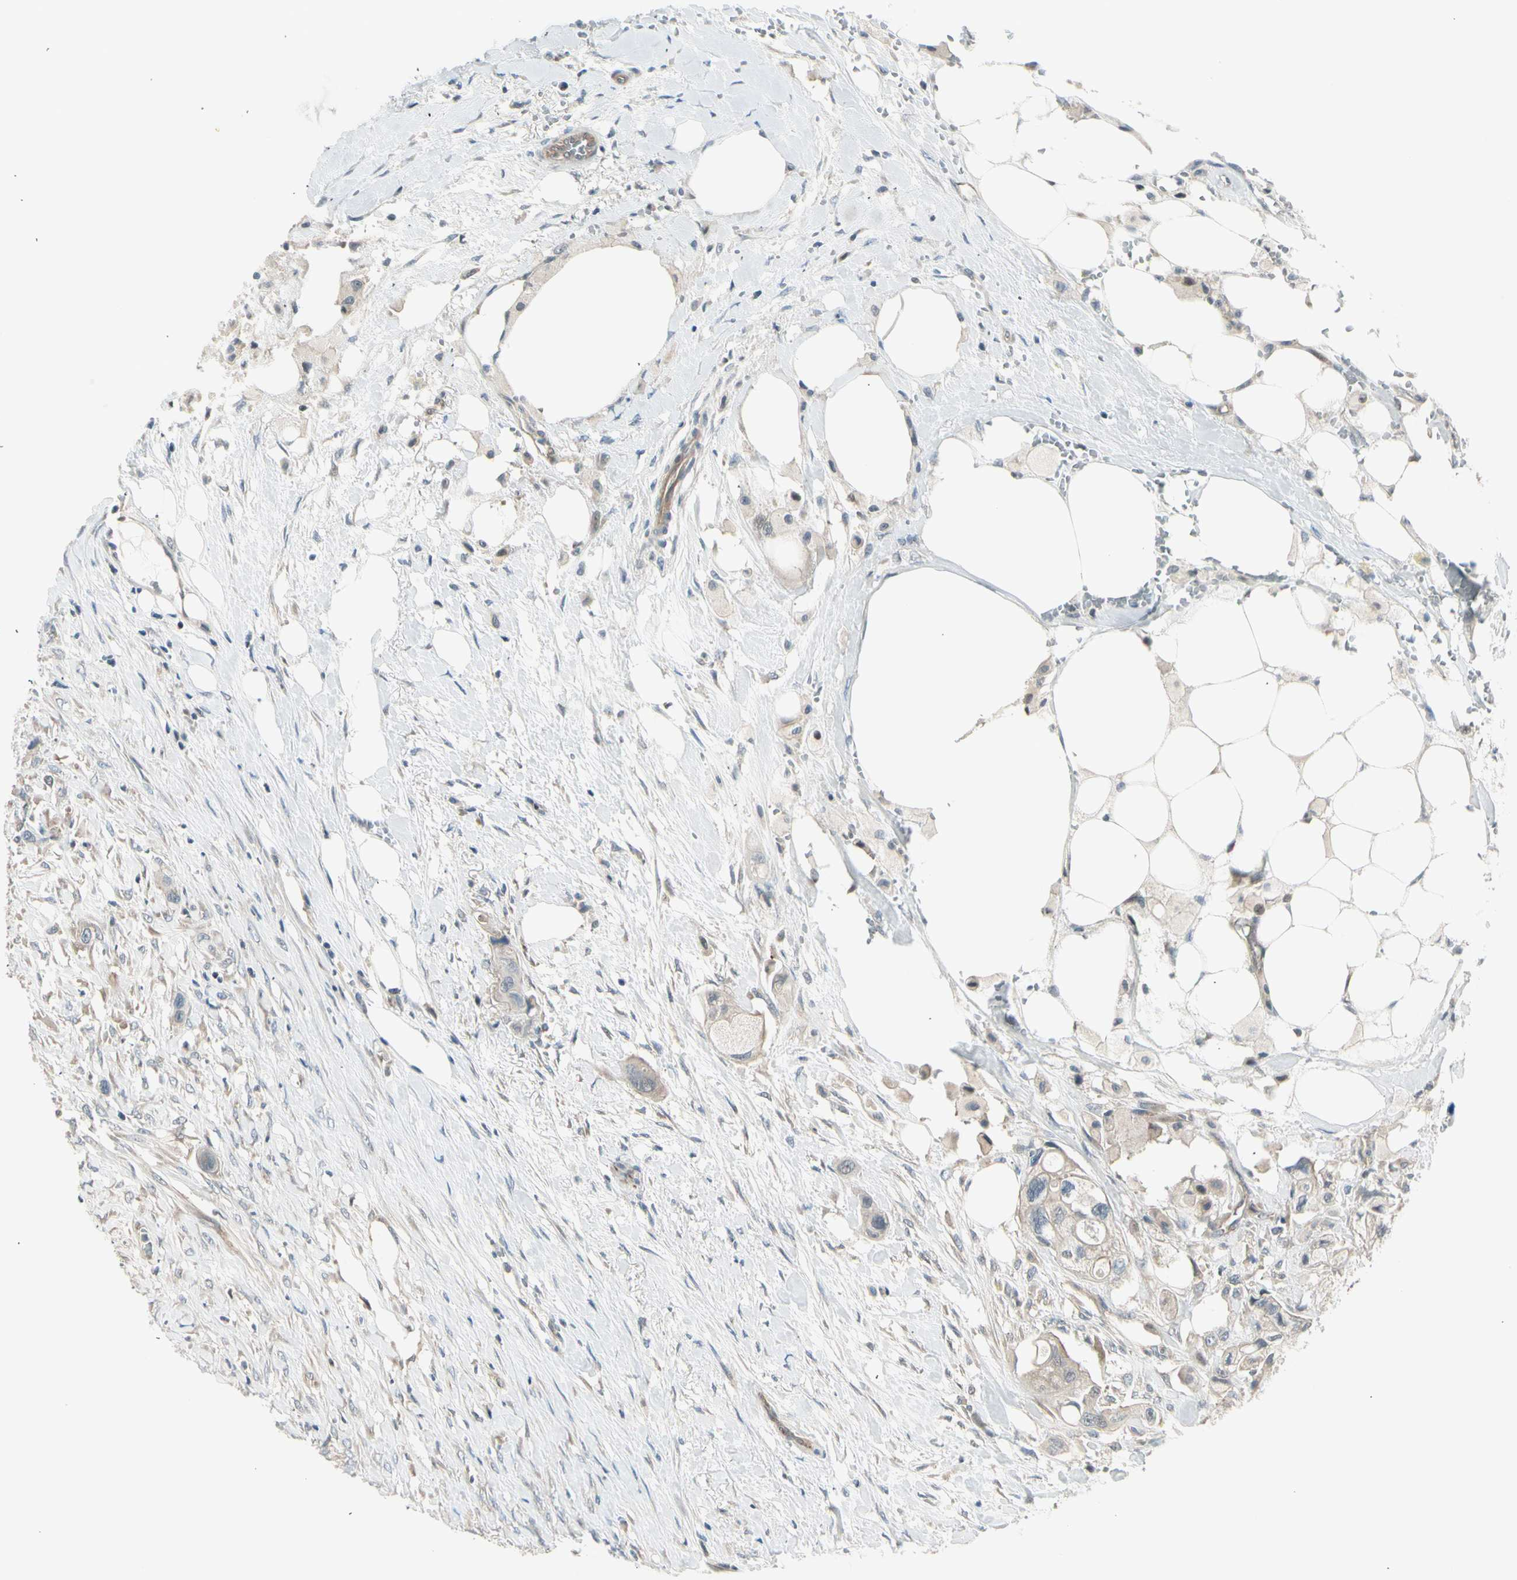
{"staining": {"intensity": "weak", "quantity": ">75%", "location": "cytoplasmic/membranous"}, "tissue": "colorectal cancer", "cell_type": "Tumor cells", "image_type": "cancer", "snomed": [{"axis": "morphology", "description": "Adenocarcinoma, NOS"}, {"axis": "topography", "description": "Colon"}], "caption": "Brown immunohistochemical staining in colorectal cancer (adenocarcinoma) reveals weak cytoplasmic/membranous positivity in approximately >75% of tumor cells.", "gene": "SVBP", "patient": {"sex": "female", "age": 57}}